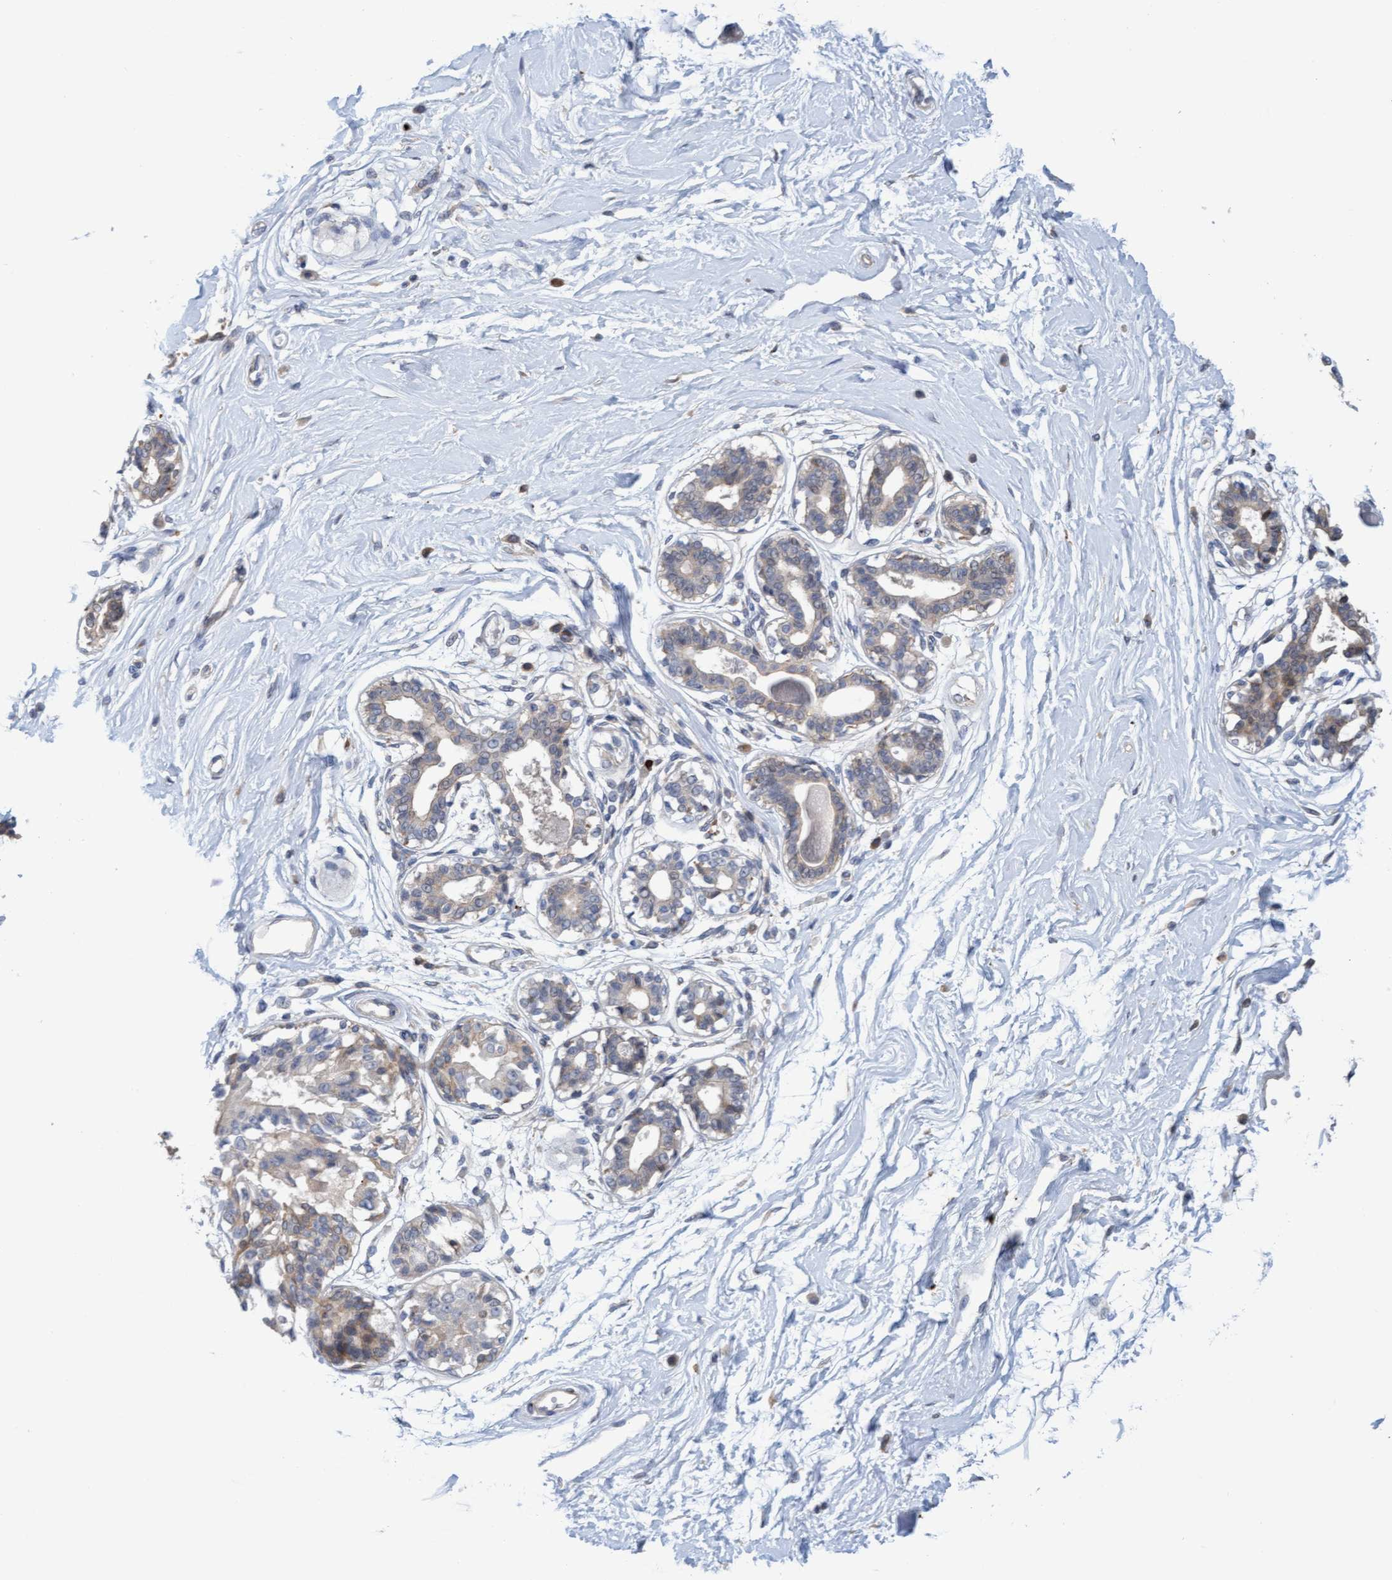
{"staining": {"intensity": "negative", "quantity": "none", "location": "none"}, "tissue": "breast", "cell_type": "Adipocytes", "image_type": "normal", "snomed": [{"axis": "morphology", "description": "Normal tissue, NOS"}, {"axis": "topography", "description": "Breast"}], "caption": "DAB immunohistochemical staining of unremarkable breast shows no significant staining in adipocytes.", "gene": "MMP8", "patient": {"sex": "female", "age": 45}}